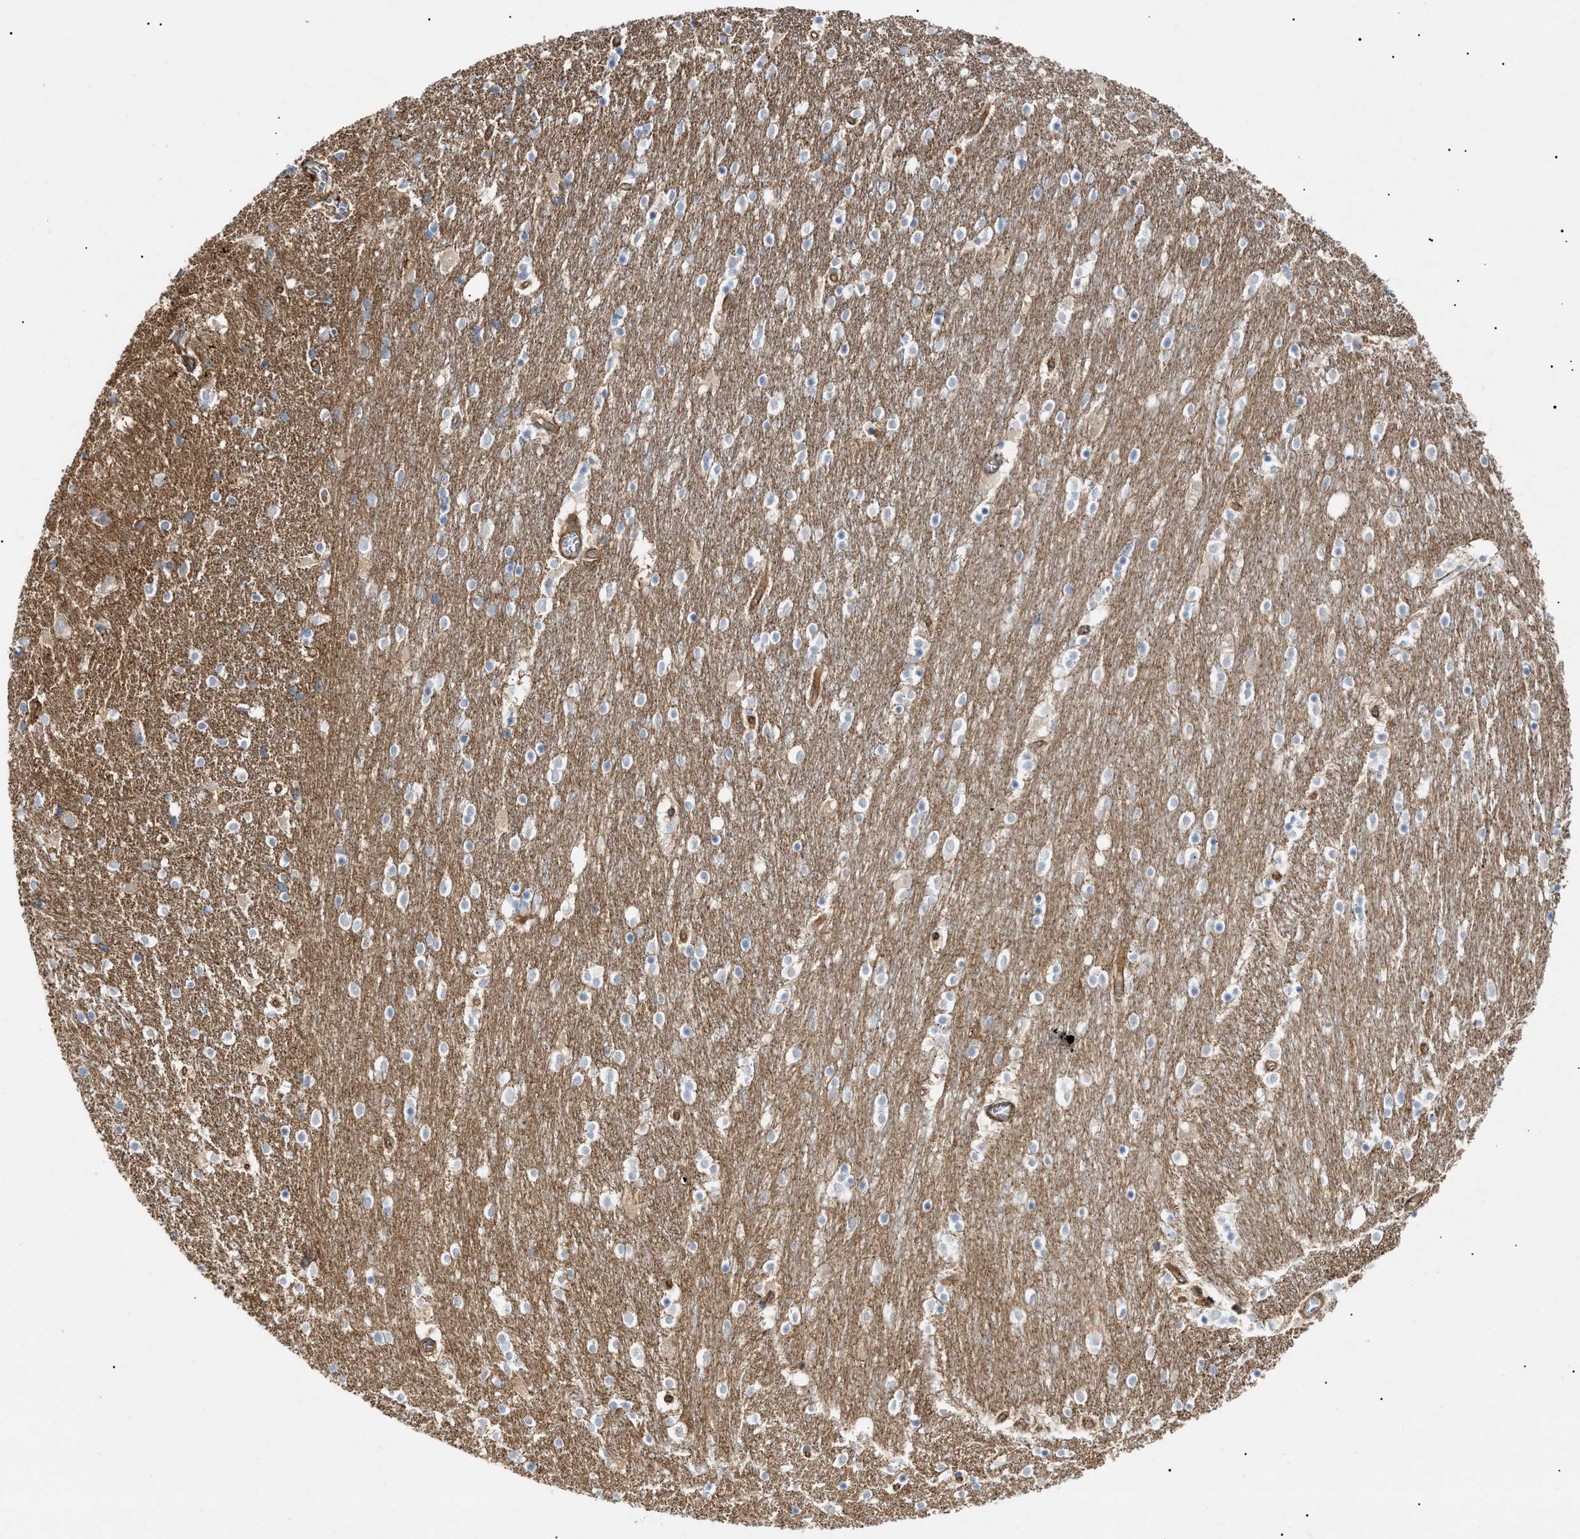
{"staining": {"intensity": "moderate", "quantity": "<25%", "location": "cytoplasmic/membranous"}, "tissue": "caudate", "cell_type": "Glial cells", "image_type": "normal", "snomed": [{"axis": "morphology", "description": "Normal tissue, NOS"}, {"axis": "topography", "description": "Lateral ventricle wall"}], "caption": "IHC of unremarkable caudate exhibits low levels of moderate cytoplasmic/membranous staining in about <25% of glial cells.", "gene": "ZFHX2", "patient": {"sex": "female", "age": 54}}